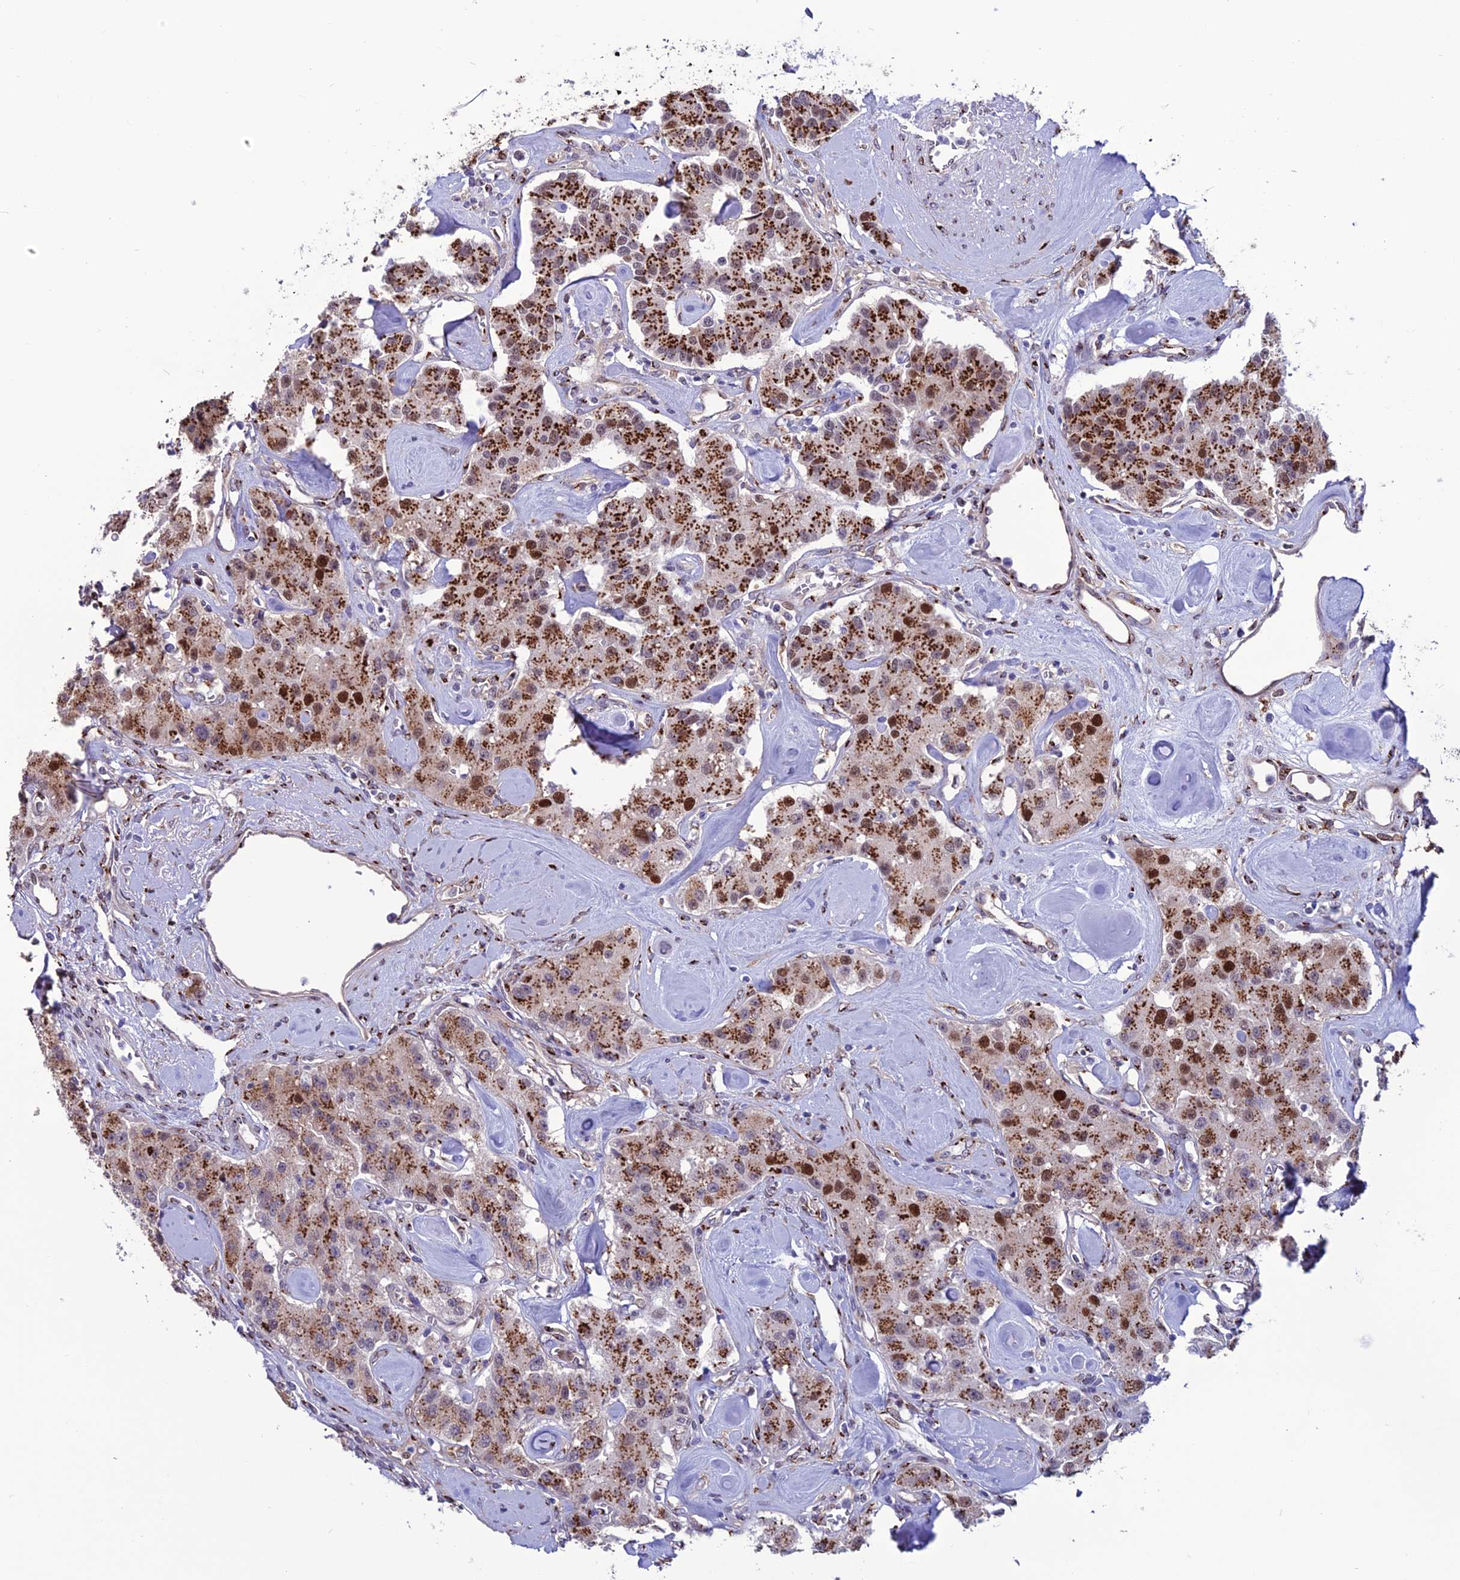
{"staining": {"intensity": "strong", "quantity": ">75%", "location": "cytoplasmic/membranous,nuclear"}, "tissue": "carcinoid", "cell_type": "Tumor cells", "image_type": "cancer", "snomed": [{"axis": "morphology", "description": "Carcinoid, malignant, NOS"}, {"axis": "topography", "description": "Pancreas"}], "caption": "High-power microscopy captured an immunohistochemistry photomicrograph of carcinoid, revealing strong cytoplasmic/membranous and nuclear positivity in approximately >75% of tumor cells. (DAB (3,3'-diaminobenzidine) IHC, brown staining for protein, blue staining for nuclei).", "gene": "PLEKHA4", "patient": {"sex": "male", "age": 41}}